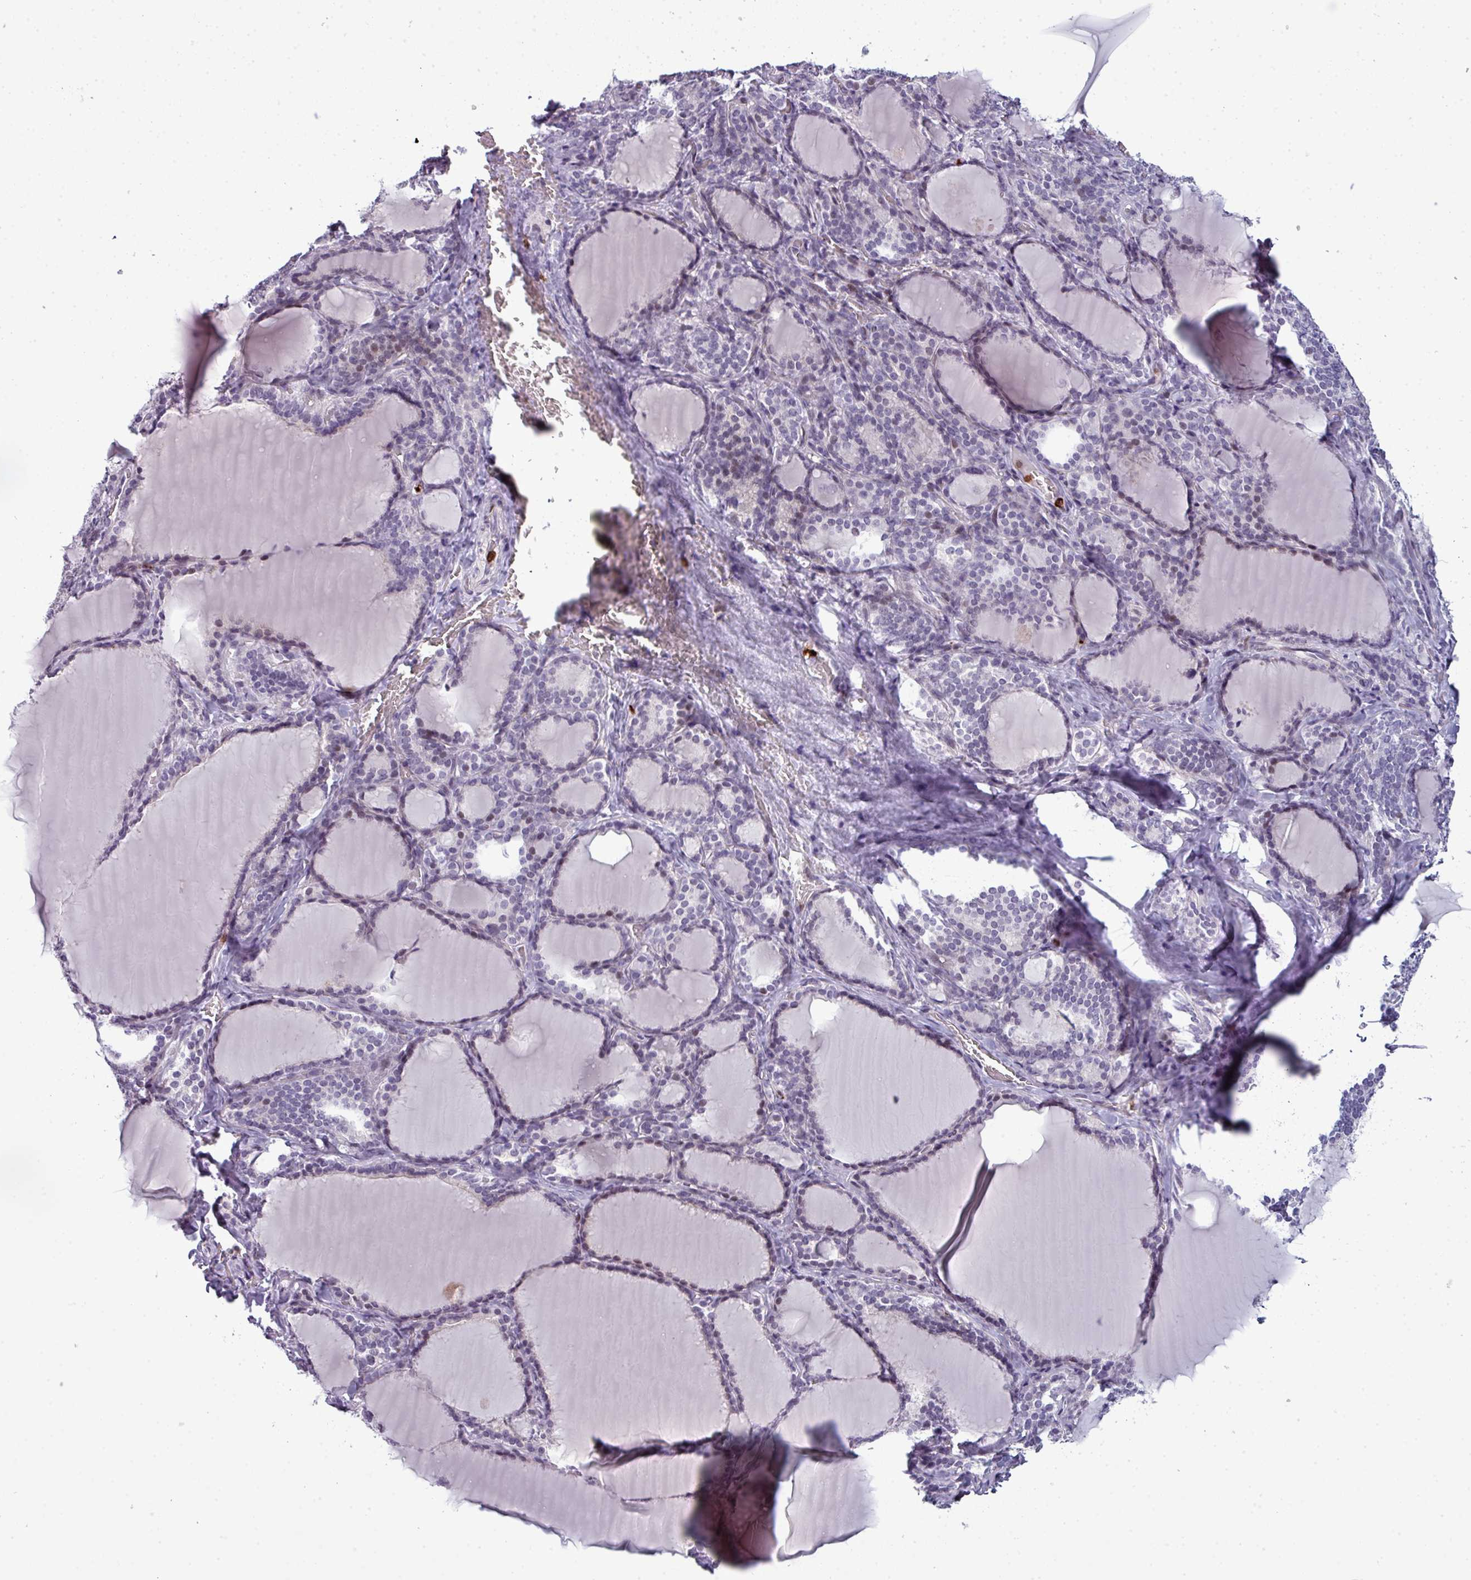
{"staining": {"intensity": "moderate", "quantity": "25%-75%", "location": "nuclear"}, "tissue": "thyroid gland", "cell_type": "Glandular cells", "image_type": "normal", "snomed": [{"axis": "morphology", "description": "Normal tissue, NOS"}, {"axis": "topography", "description": "Thyroid gland"}], "caption": "Glandular cells exhibit medium levels of moderate nuclear staining in approximately 25%-75% of cells in unremarkable thyroid gland.", "gene": "TMEFF1", "patient": {"sex": "female", "age": 31}}